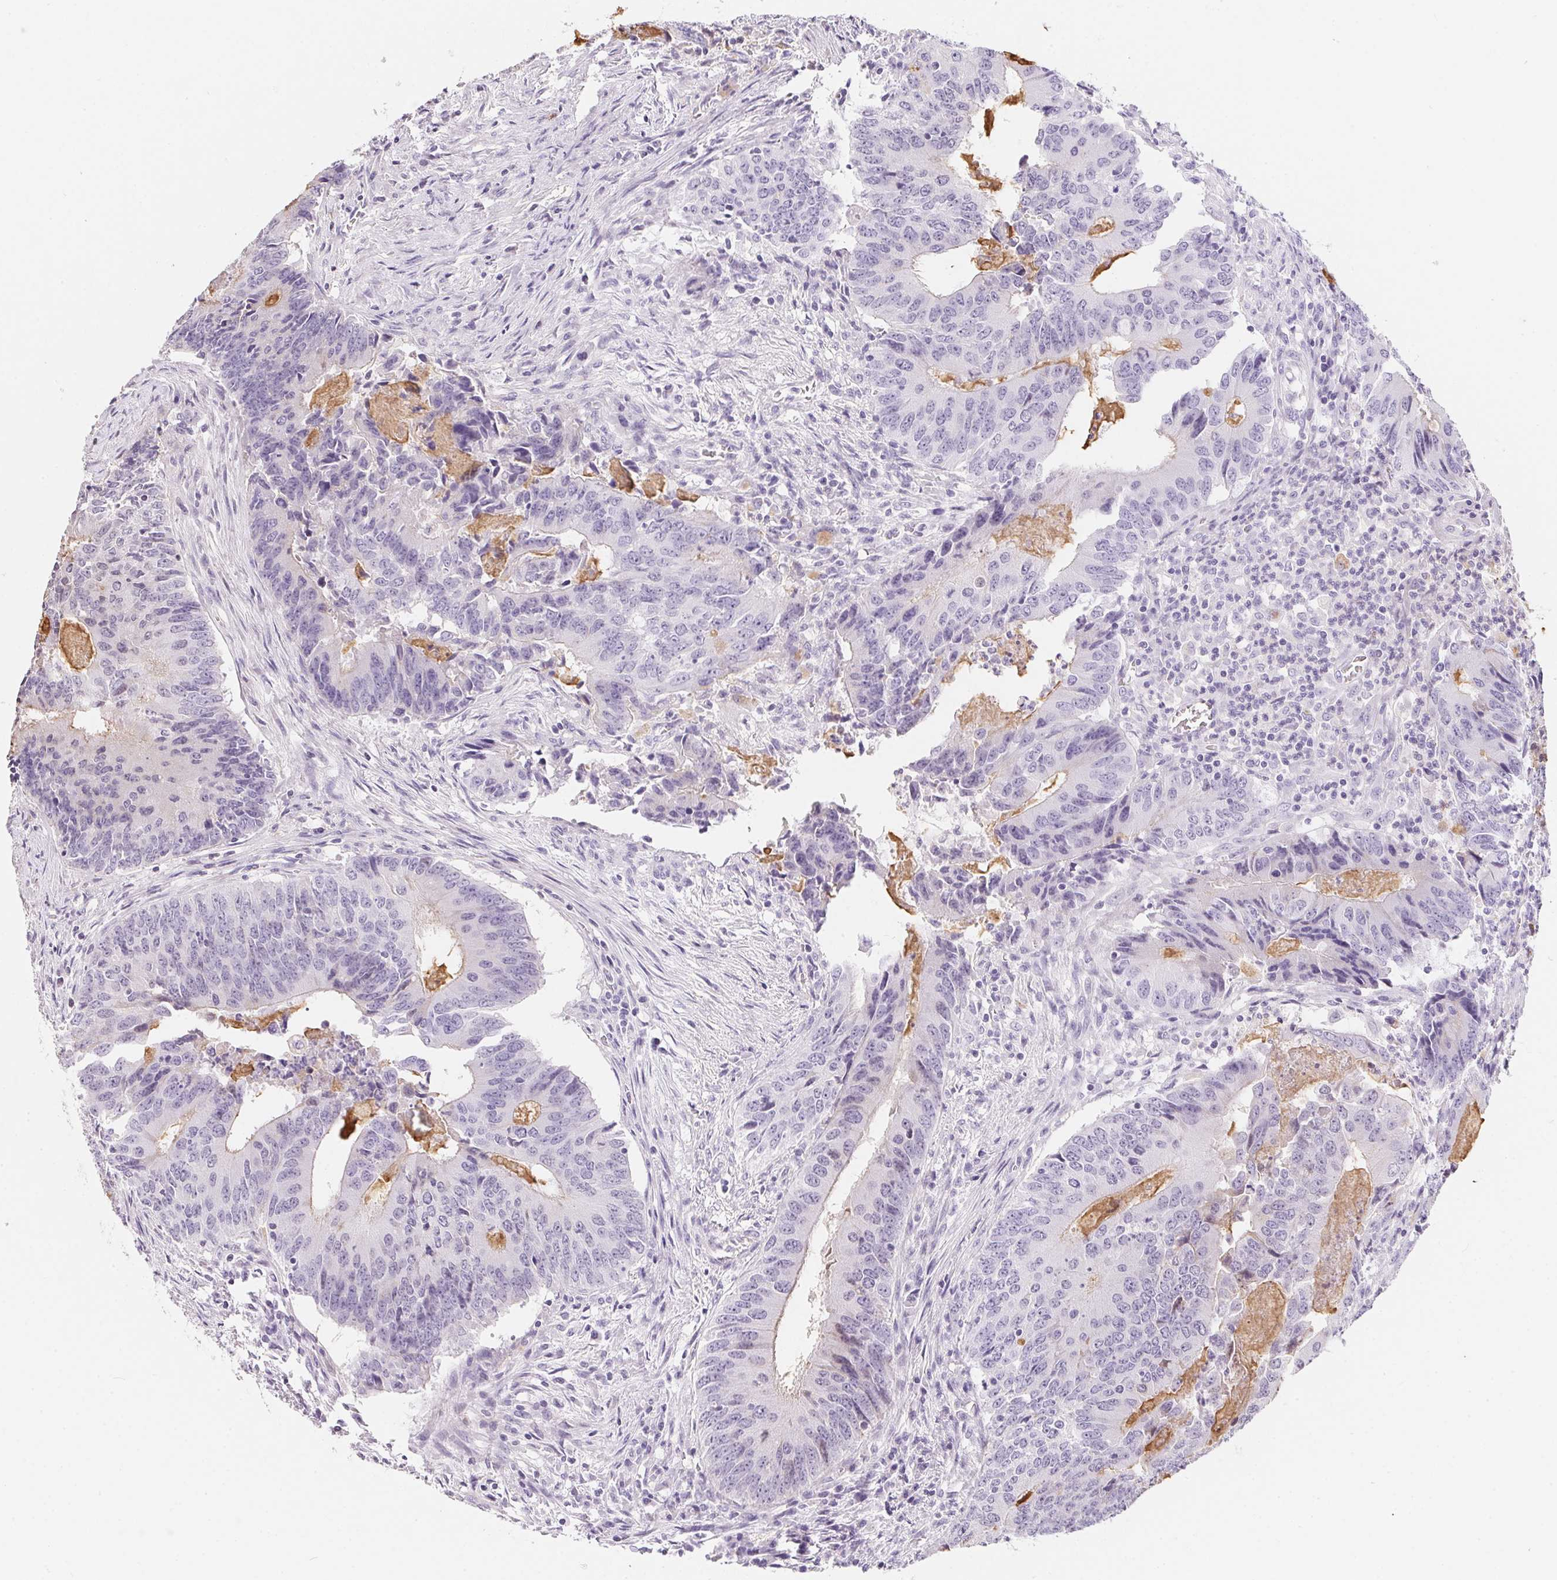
{"staining": {"intensity": "weak", "quantity": "<25%", "location": "cytoplasmic/membranous"}, "tissue": "colorectal cancer", "cell_type": "Tumor cells", "image_type": "cancer", "snomed": [{"axis": "morphology", "description": "Adenocarcinoma, NOS"}, {"axis": "topography", "description": "Colon"}], "caption": "Photomicrograph shows no protein positivity in tumor cells of colorectal cancer (adenocarcinoma) tissue.", "gene": "AQP5", "patient": {"sex": "male", "age": 67}}